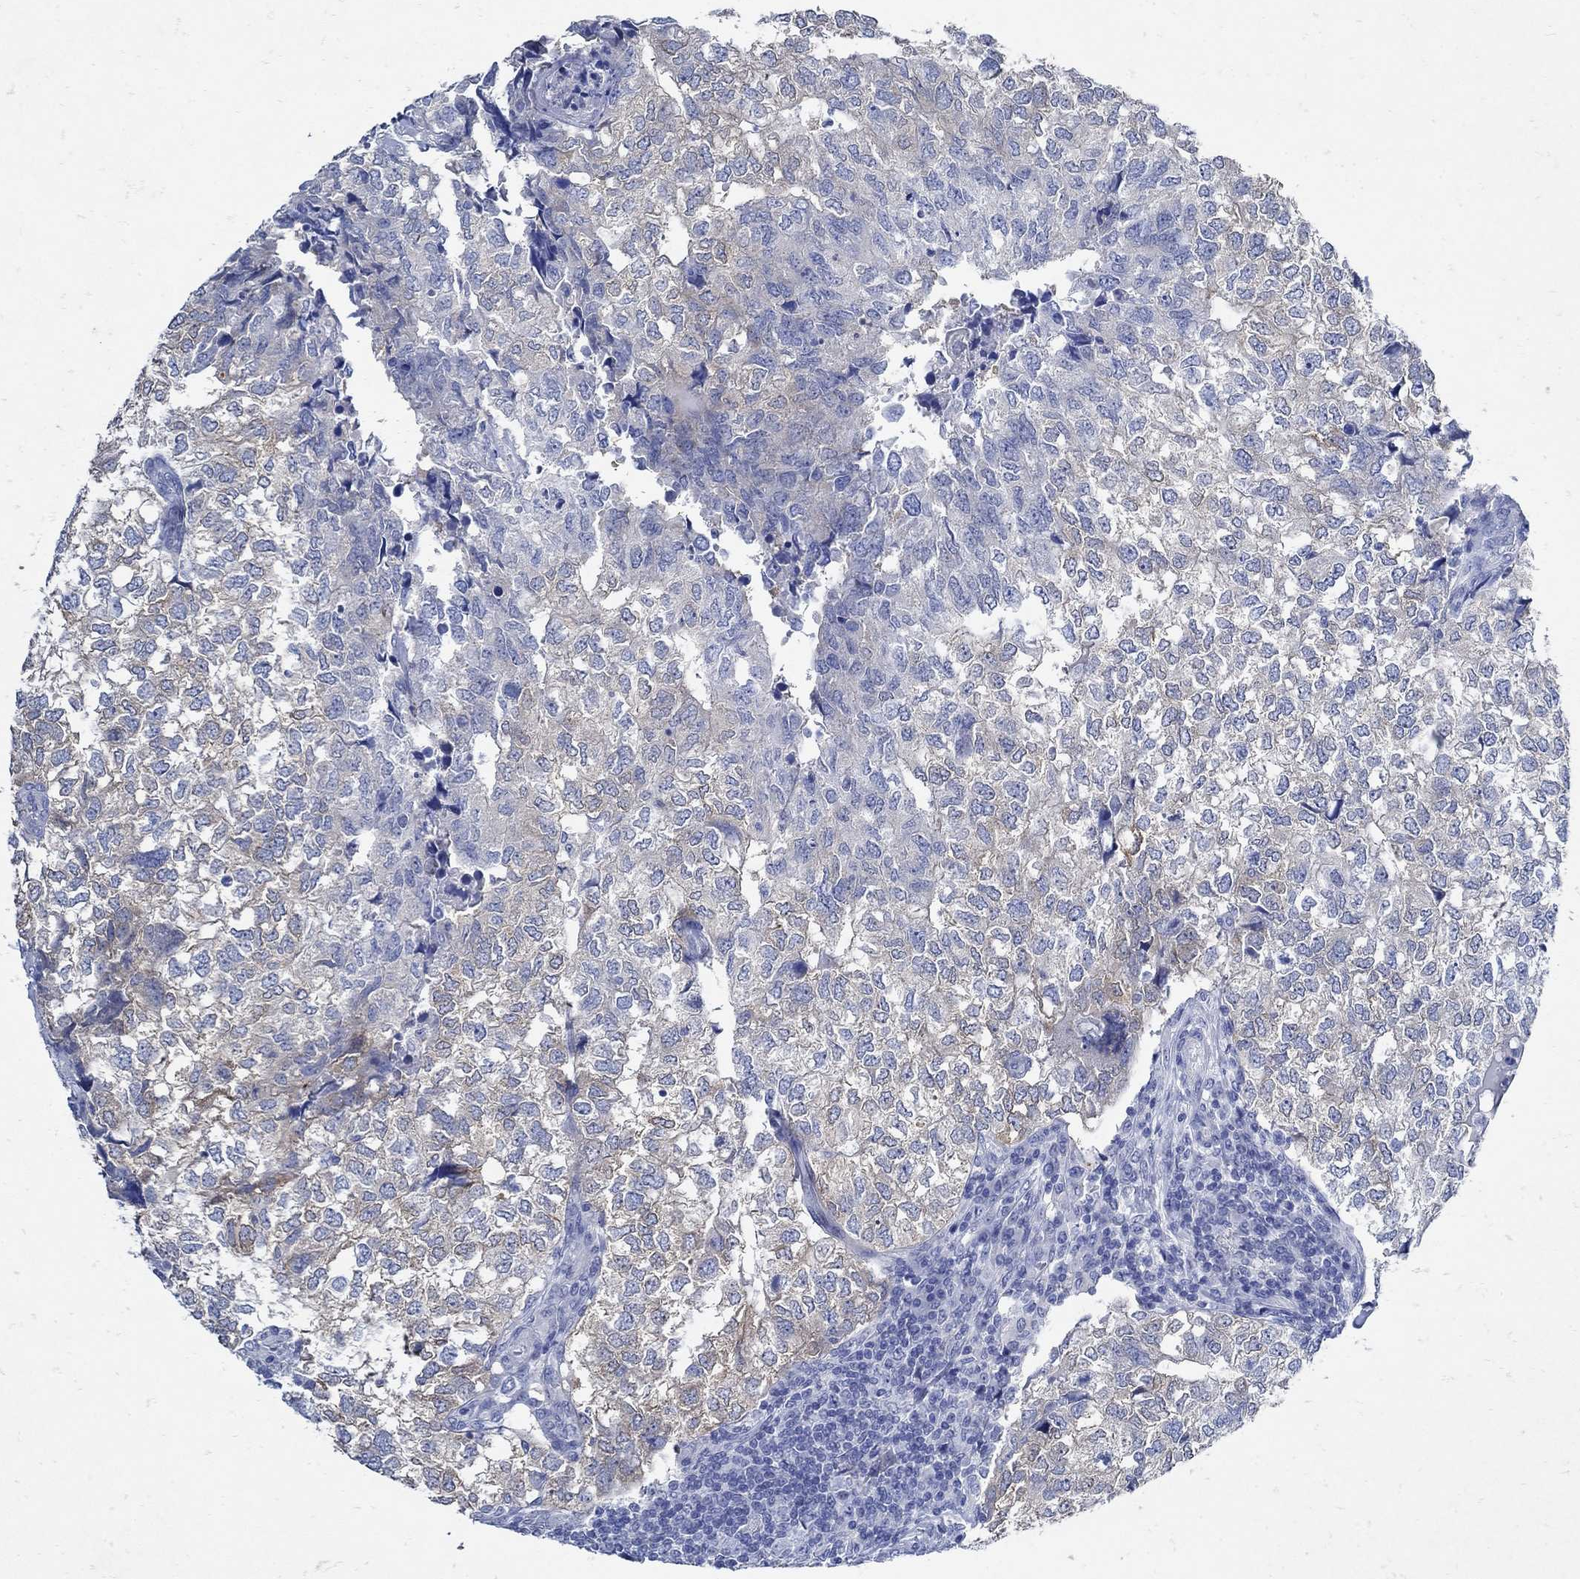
{"staining": {"intensity": "weak", "quantity": "<25%", "location": "cytoplasmic/membranous"}, "tissue": "breast cancer", "cell_type": "Tumor cells", "image_type": "cancer", "snomed": [{"axis": "morphology", "description": "Duct carcinoma"}, {"axis": "topography", "description": "Breast"}], "caption": "A micrograph of breast cancer (intraductal carcinoma) stained for a protein displays no brown staining in tumor cells. Nuclei are stained in blue.", "gene": "NOS1", "patient": {"sex": "female", "age": 30}}